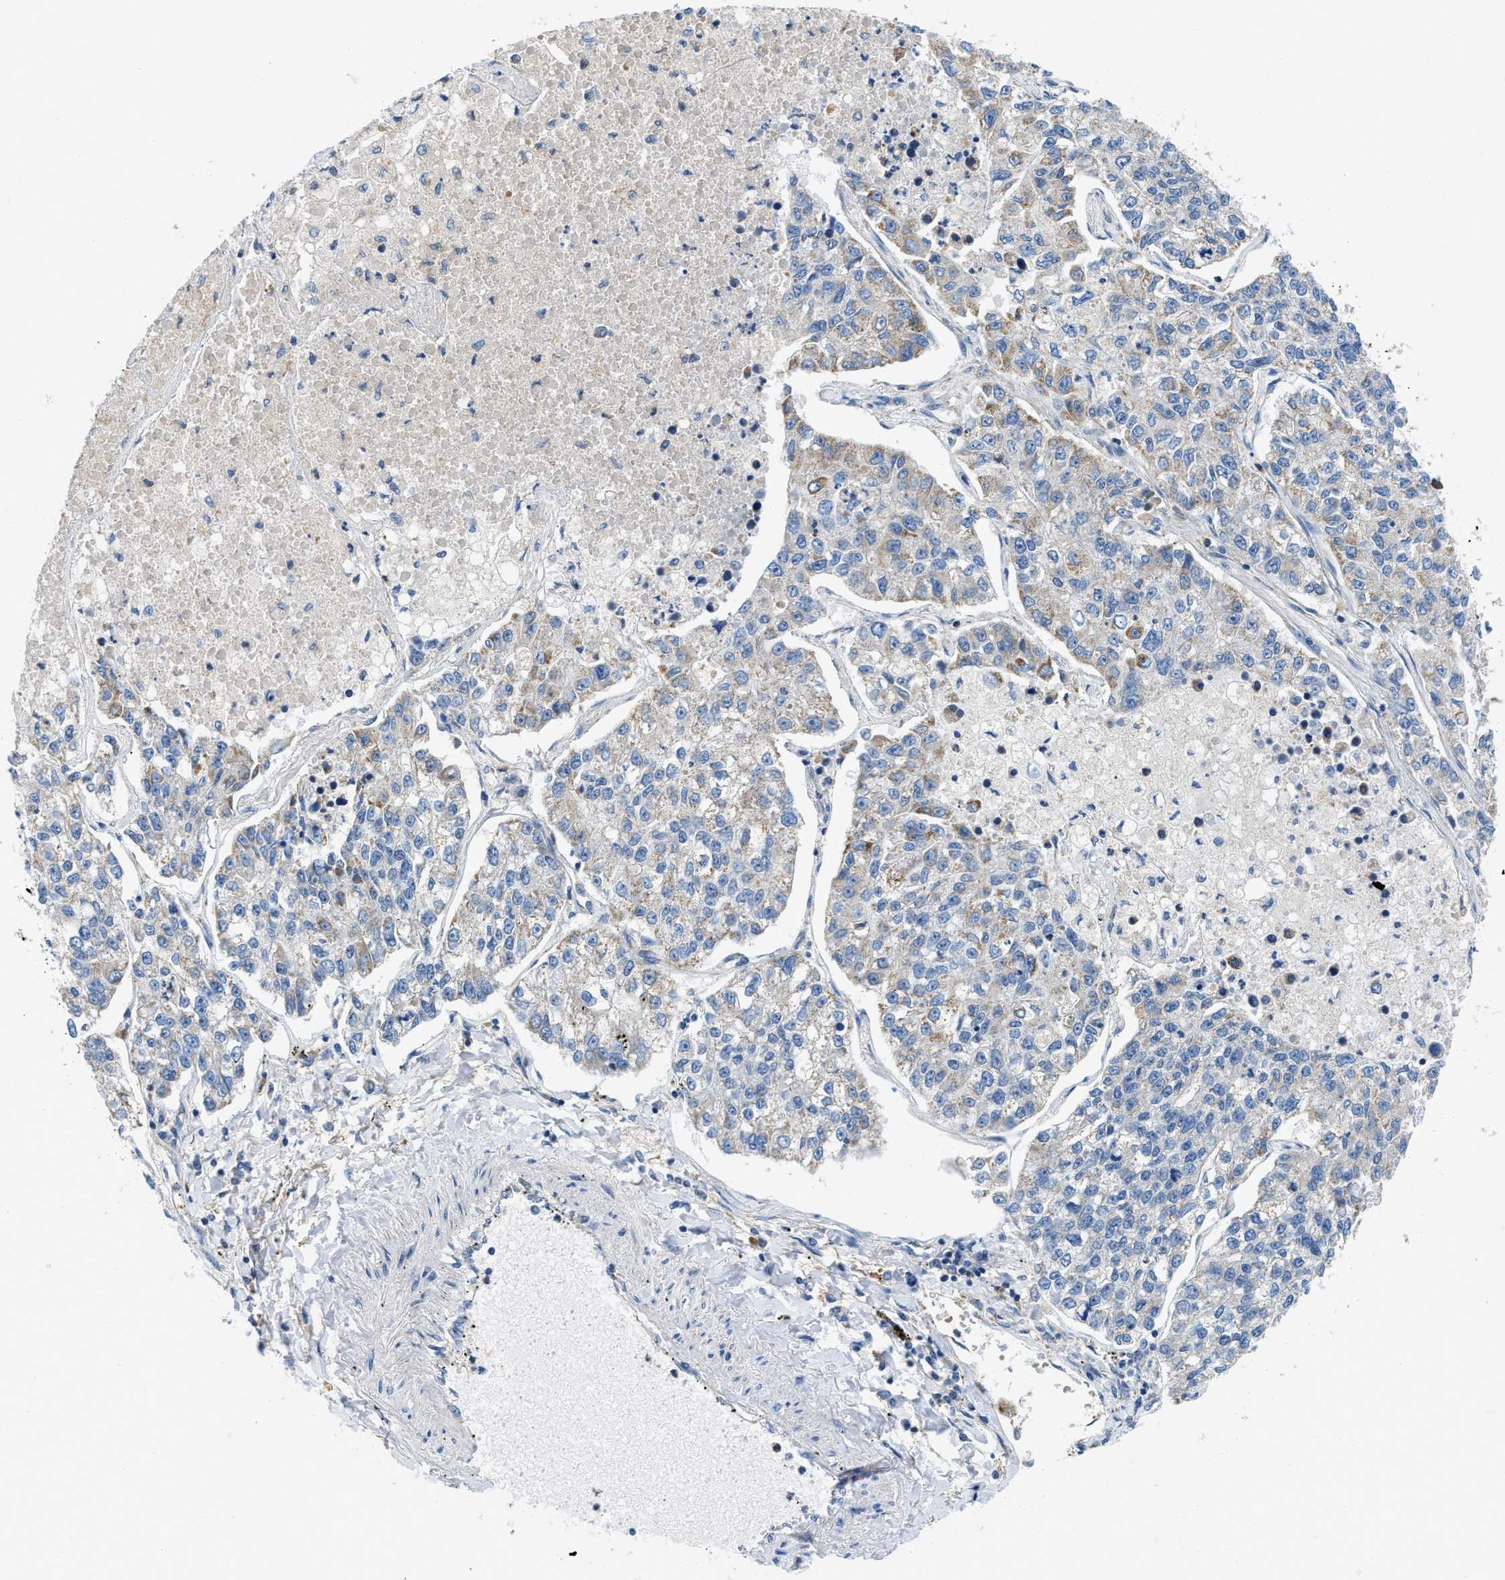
{"staining": {"intensity": "weak", "quantity": "<25%", "location": "cytoplasmic/membranous"}, "tissue": "lung cancer", "cell_type": "Tumor cells", "image_type": "cancer", "snomed": [{"axis": "morphology", "description": "Adenocarcinoma, NOS"}, {"axis": "topography", "description": "Lung"}], "caption": "Immunohistochemistry micrograph of human lung cancer (adenocarcinoma) stained for a protein (brown), which demonstrates no positivity in tumor cells.", "gene": "SLC25A13", "patient": {"sex": "male", "age": 49}}